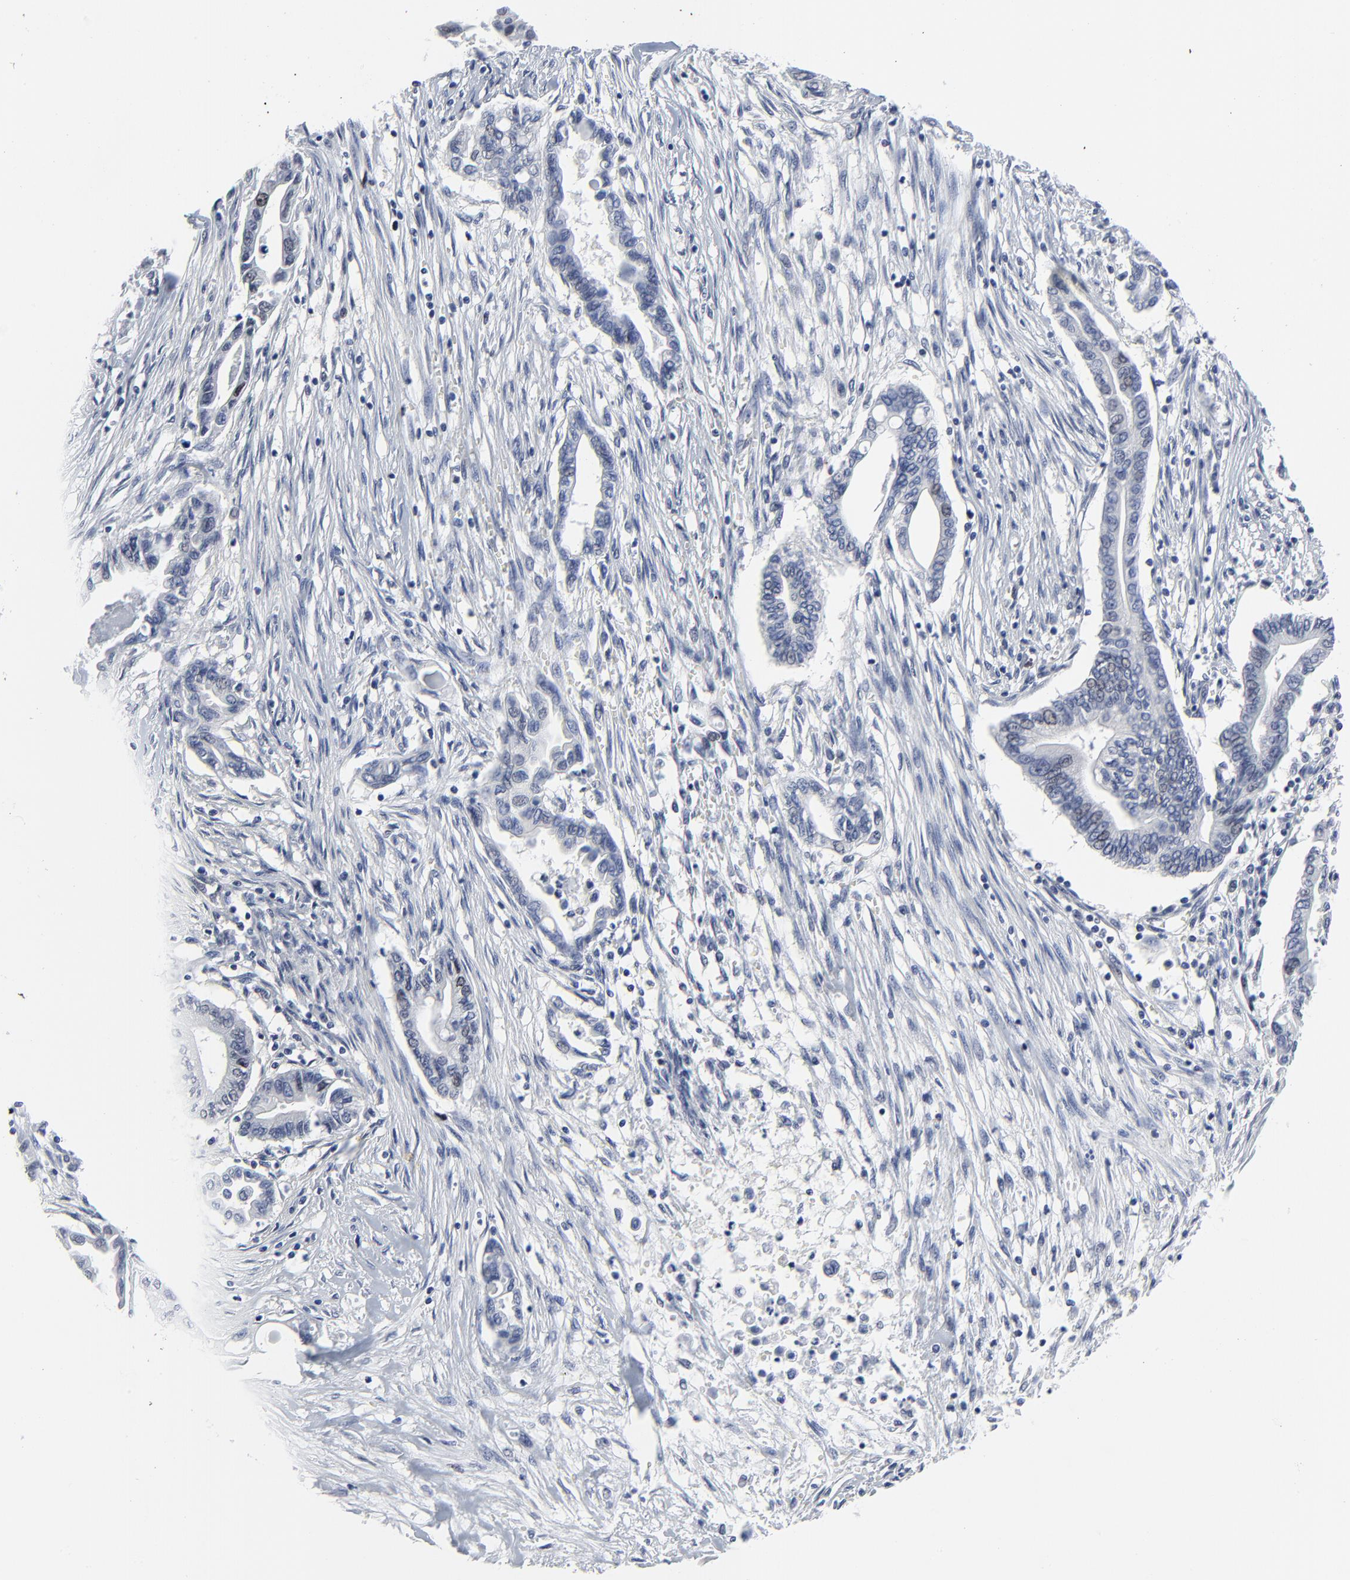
{"staining": {"intensity": "weak", "quantity": "<25%", "location": "nuclear"}, "tissue": "pancreatic cancer", "cell_type": "Tumor cells", "image_type": "cancer", "snomed": [{"axis": "morphology", "description": "Adenocarcinoma, NOS"}, {"axis": "topography", "description": "Pancreas"}], "caption": "Micrograph shows no protein staining in tumor cells of pancreatic cancer (adenocarcinoma) tissue.", "gene": "ZNF589", "patient": {"sex": "female", "age": 57}}